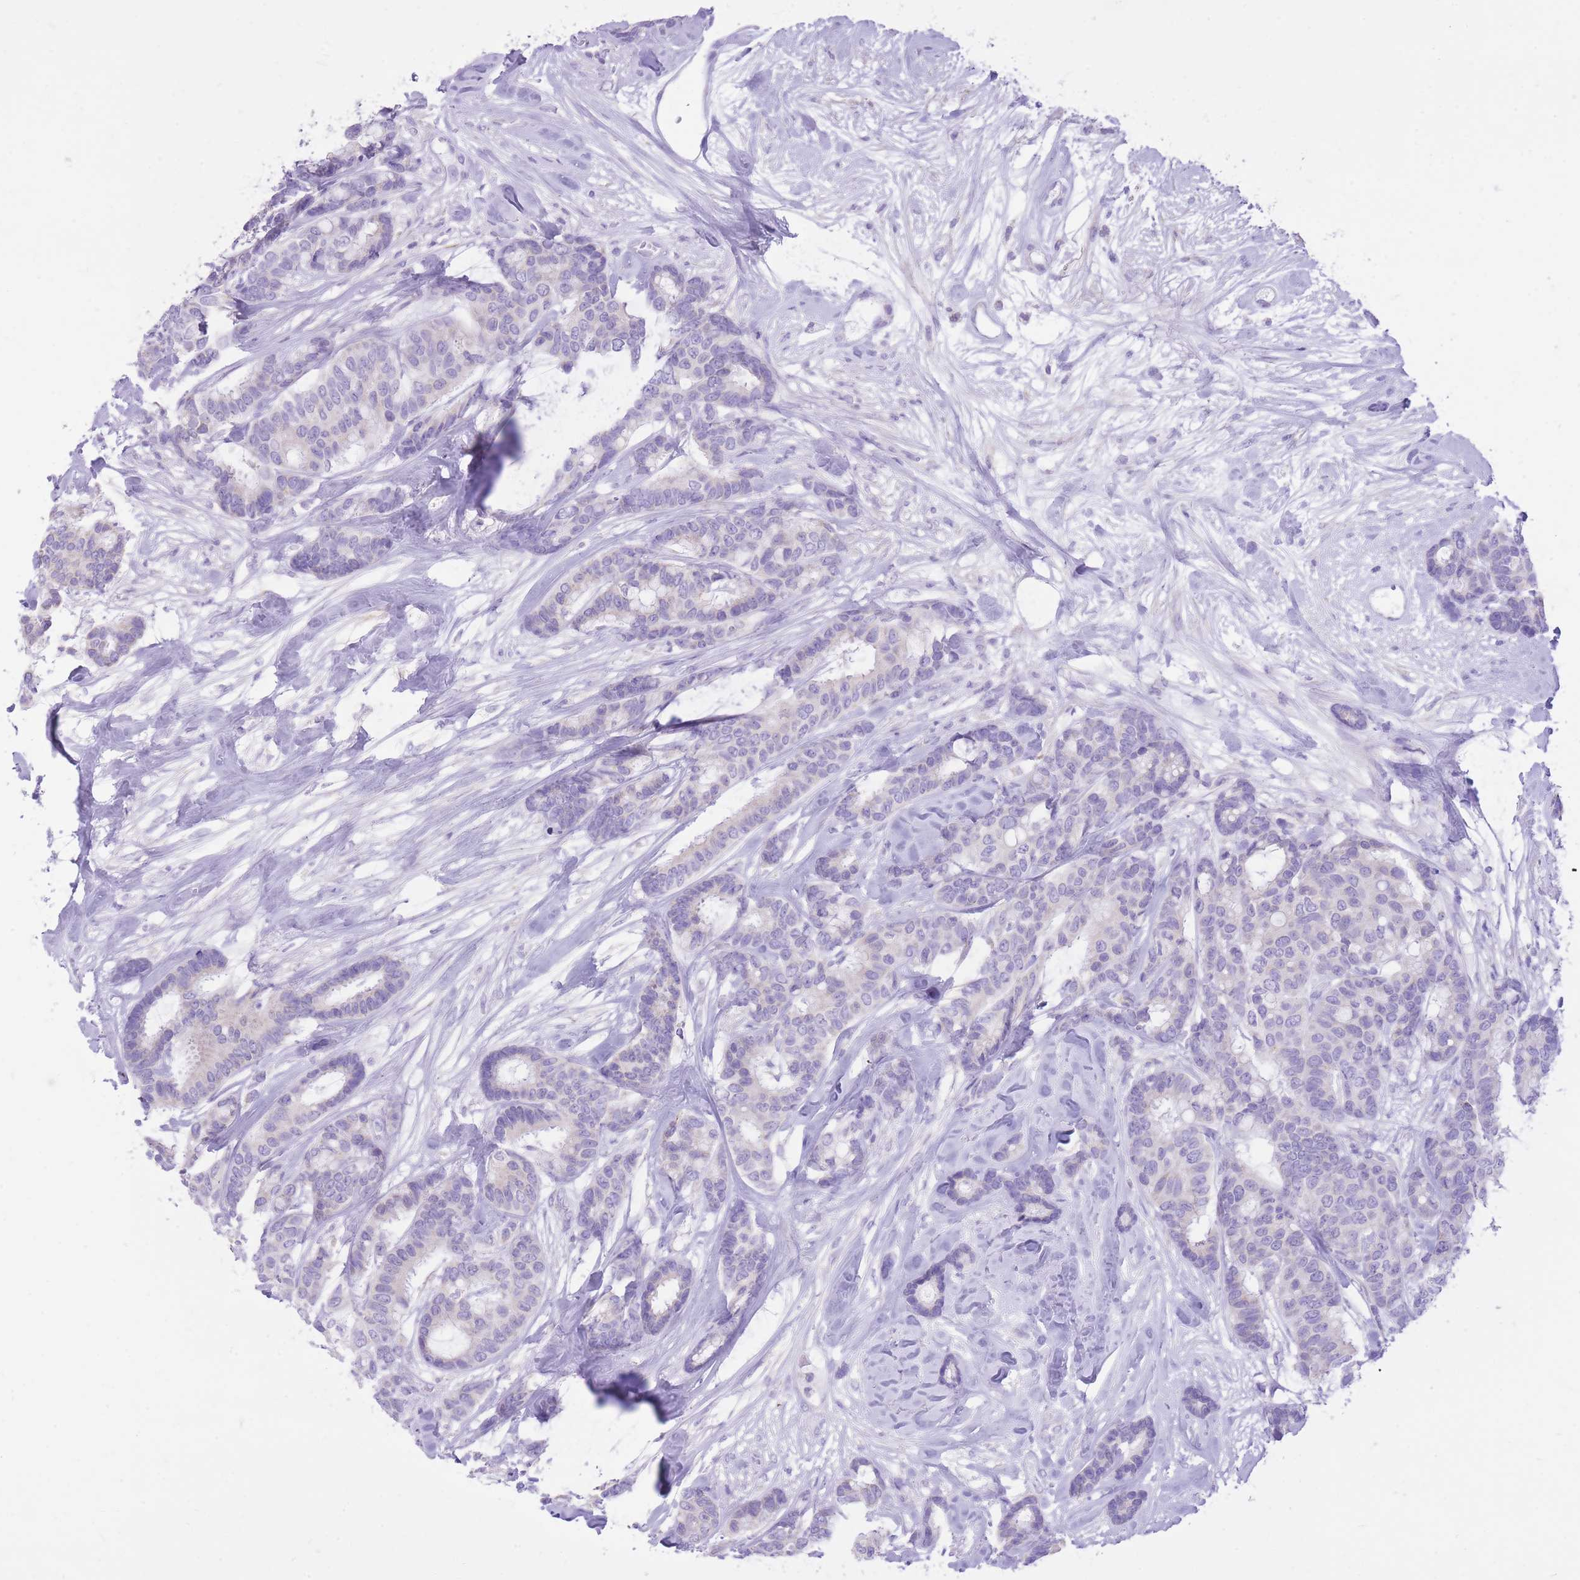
{"staining": {"intensity": "negative", "quantity": "none", "location": "none"}, "tissue": "breast cancer", "cell_type": "Tumor cells", "image_type": "cancer", "snomed": [{"axis": "morphology", "description": "Duct carcinoma"}, {"axis": "topography", "description": "Breast"}], "caption": "The histopathology image reveals no staining of tumor cells in breast cancer (invasive ductal carcinoma).", "gene": "SLC4A4", "patient": {"sex": "female", "age": 87}}